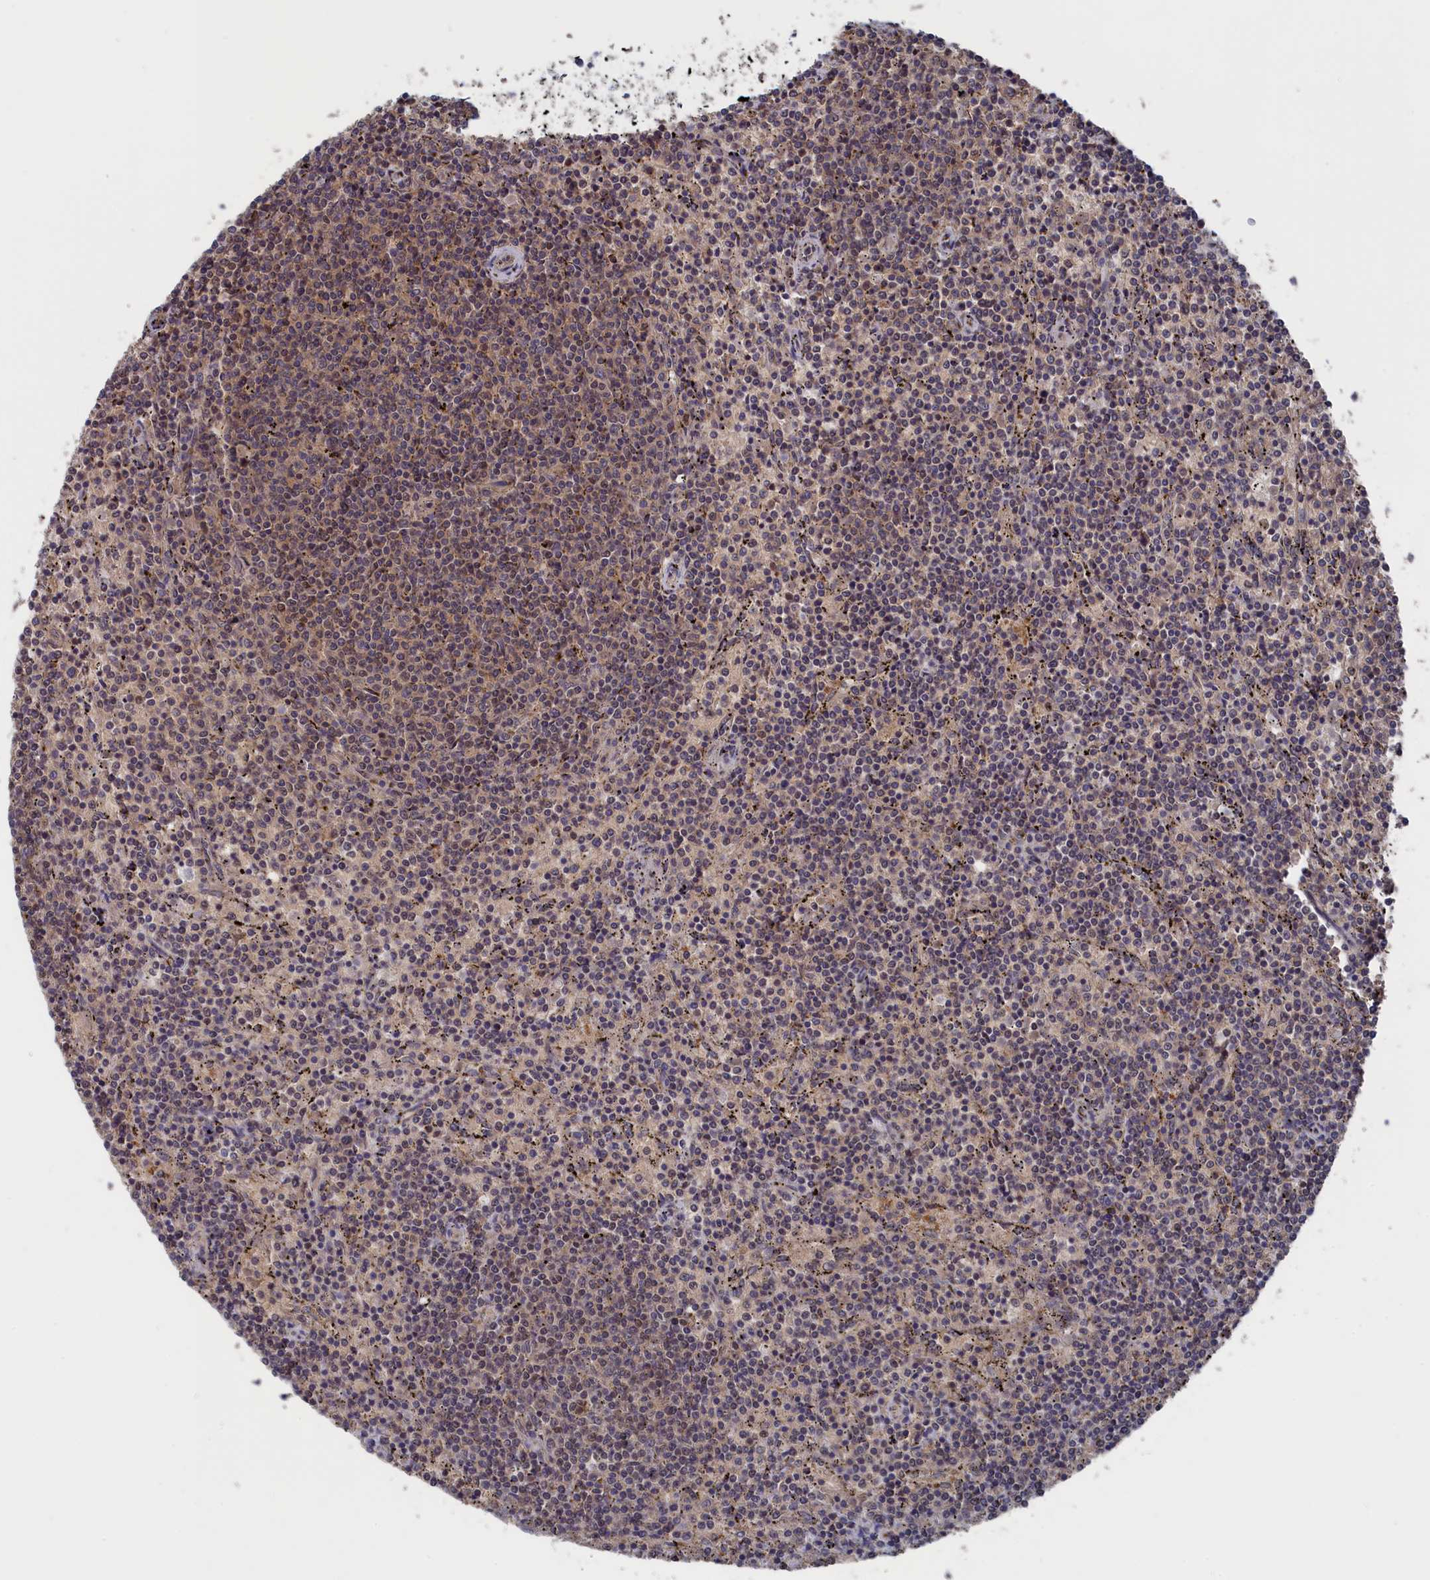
{"staining": {"intensity": "weak", "quantity": "25%-75%", "location": "nuclear"}, "tissue": "lymphoma", "cell_type": "Tumor cells", "image_type": "cancer", "snomed": [{"axis": "morphology", "description": "Malignant lymphoma, non-Hodgkin's type, Low grade"}, {"axis": "topography", "description": "Spleen"}], "caption": "High-magnification brightfield microscopy of lymphoma stained with DAB (3,3'-diaminobenzidine) (brown) and counterstained with hematoxylin (blue). tumor cells exhibit weak nuclear positivity is present in approximately25%-75% of cells. The staining was performed using DAB (3,3'-diaminobenzidine), with brown indicating positive protein expression. Nuclei are stained blue with hematoxylin.", "gene": "NUTF2", "patient": {"sex": "female", "age": 50}}